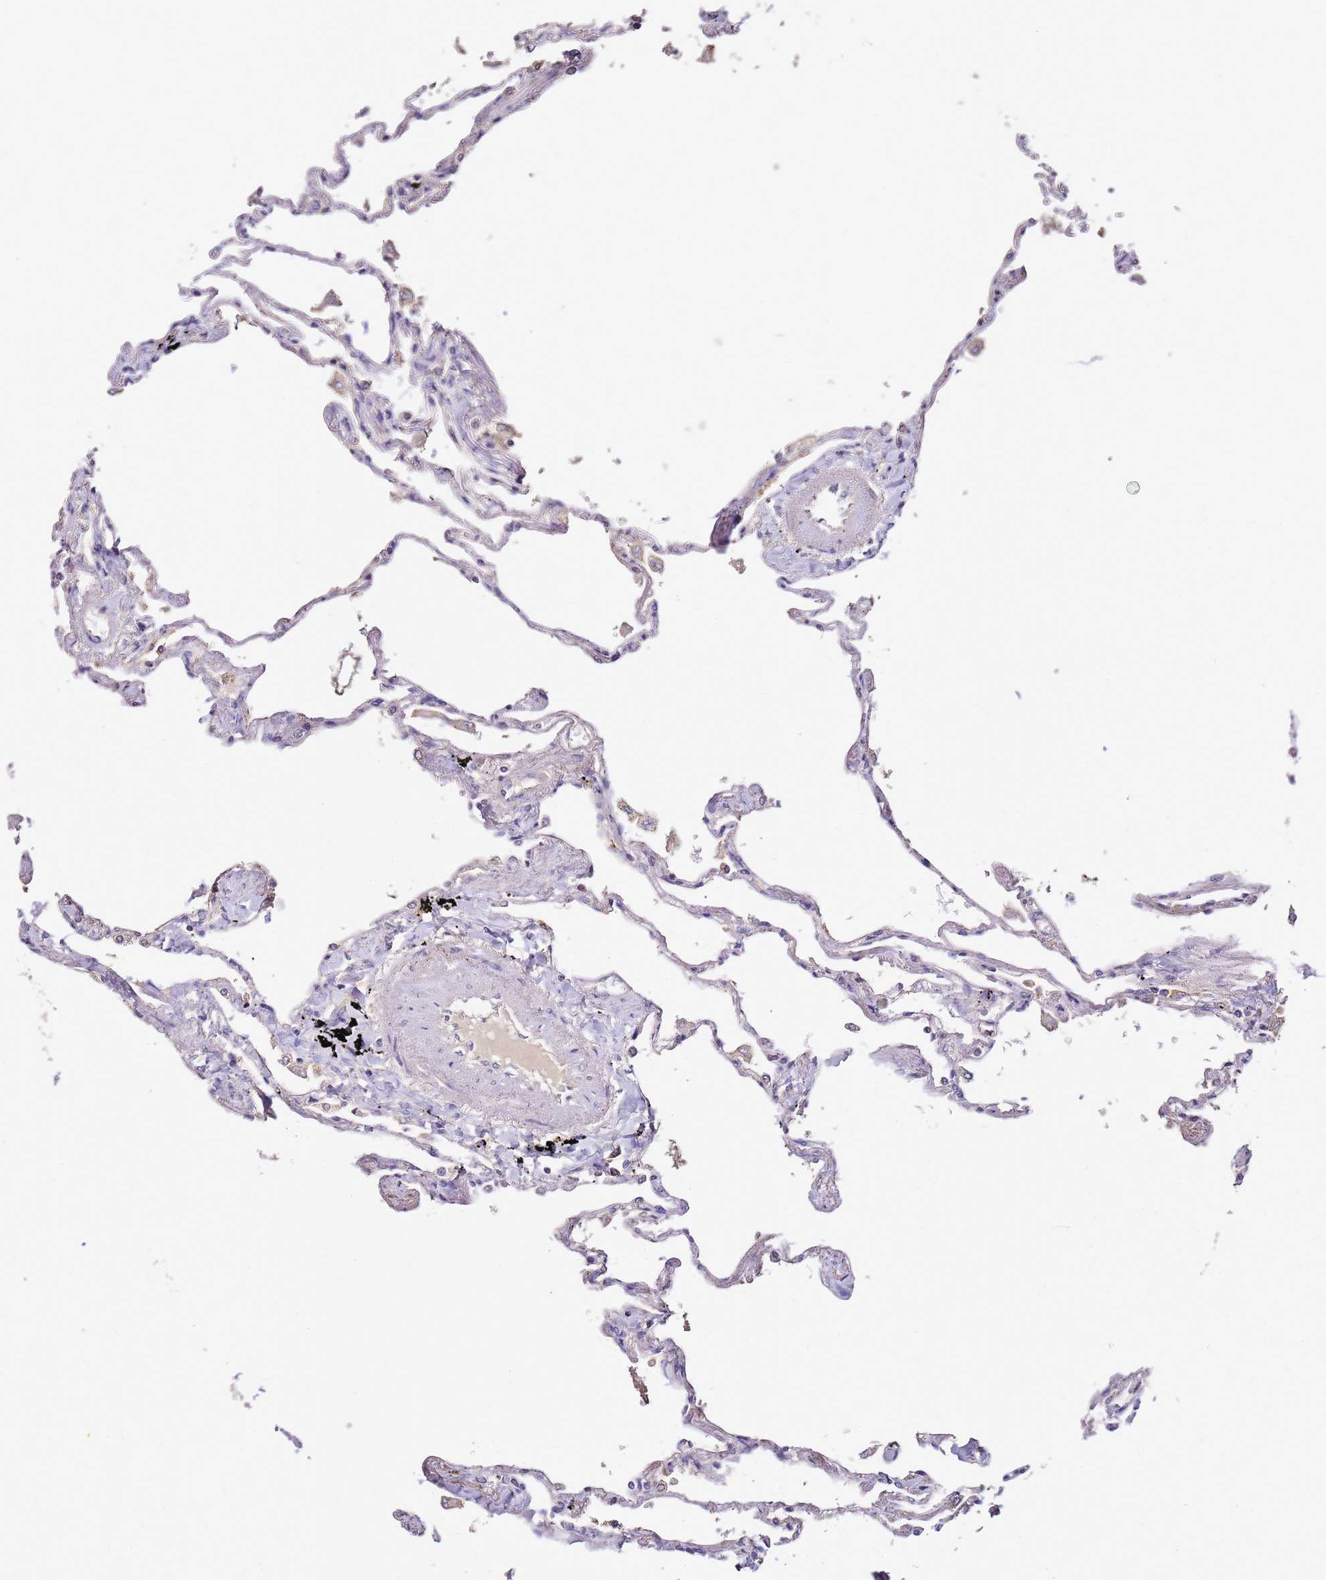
{"staining": {"intensity": "negative", "quantity": "none", "location": "none"}, "tissue": "lung", "cell_type": "Alveolar cells", "image_type": "normal", "snomed": [{"axis": "morphology", "description": "Normal tissue, NOS"}, {"axis": "topography", "description": "Lung"}], "caption": "Immunohistochemical staining of unremarkable human lung reveals no significant positivity in alveolar cells. The staining is performed using DAB (3,3'-diaminobenzidine) brown chromogen with nuclei counter-stained in using hematoxylin.", "gene": "OR2B11", "patient": {"sex": "female", "age": 67}}